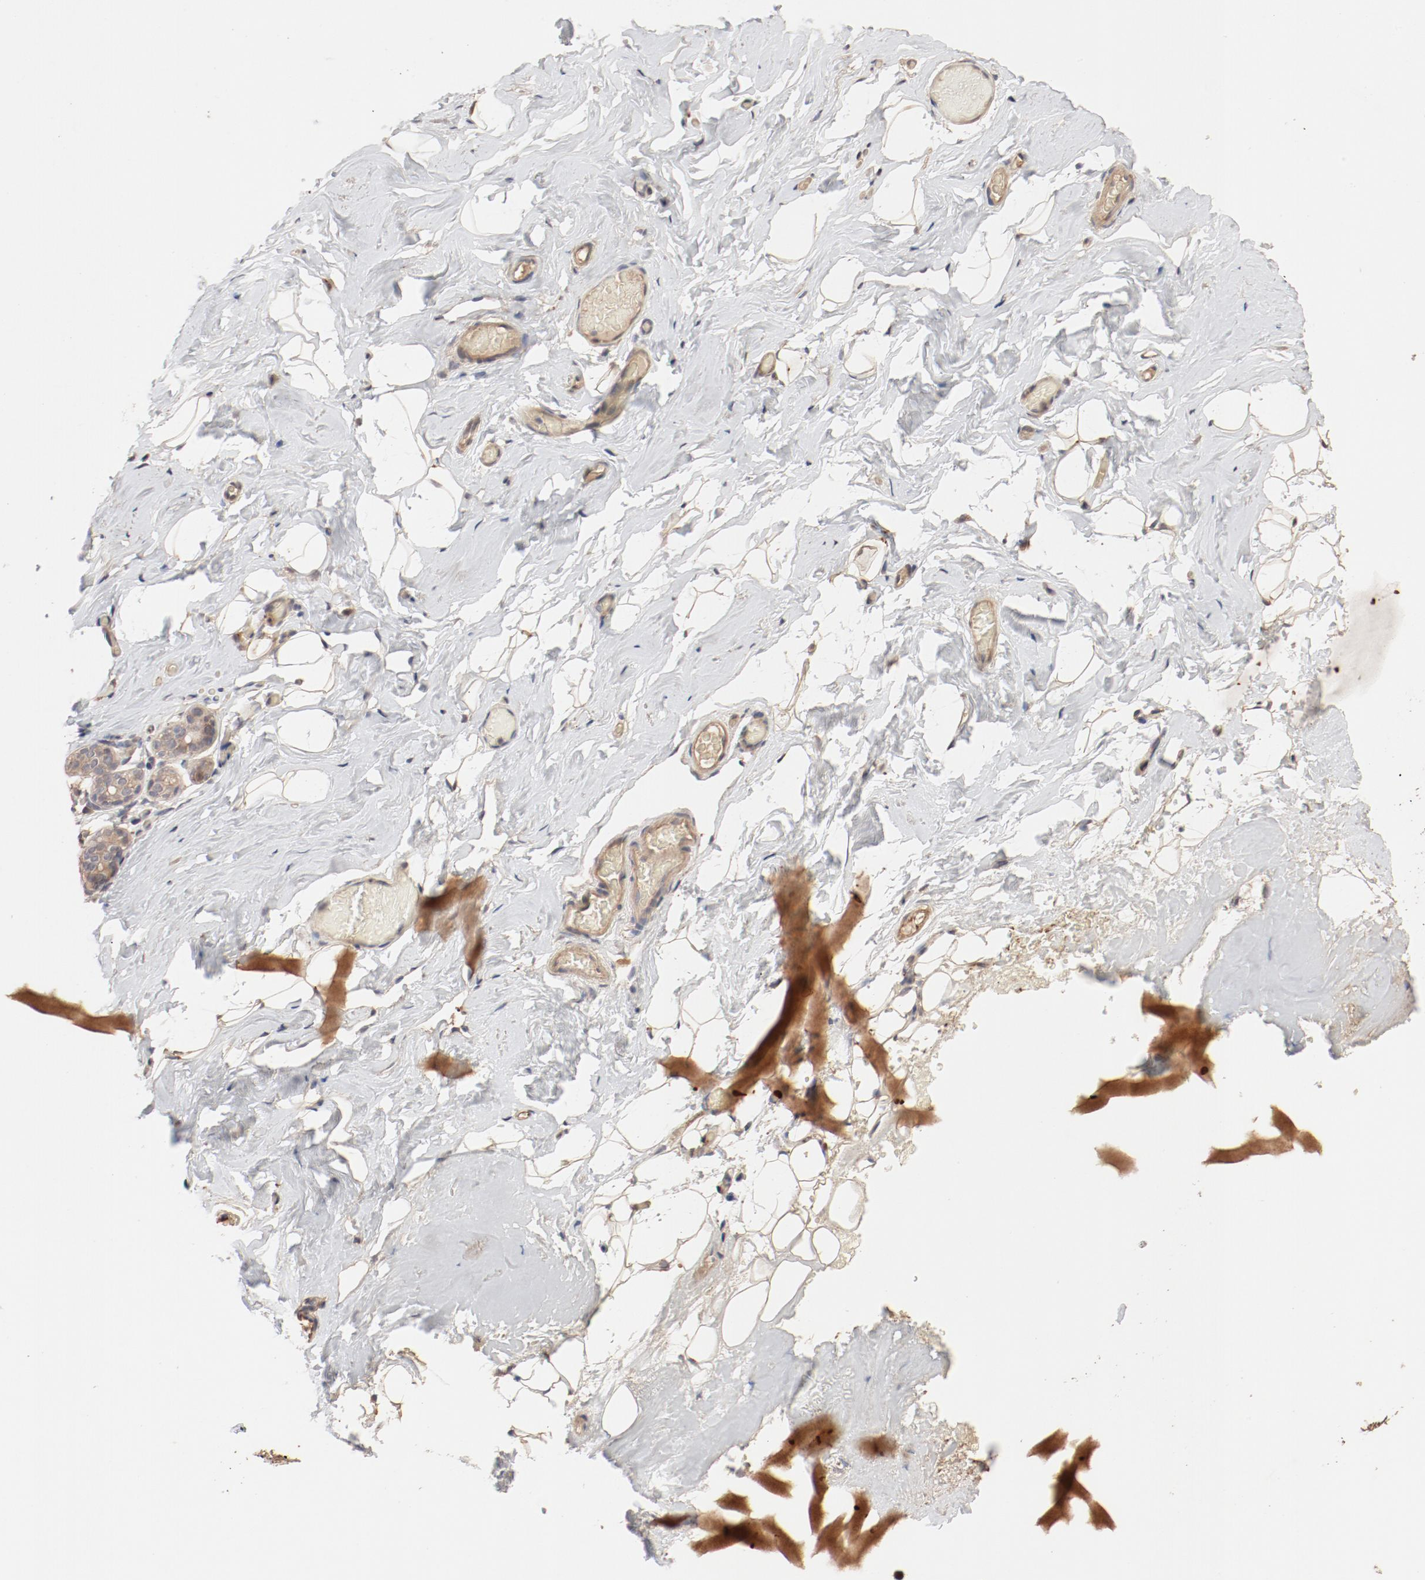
{"staining": {"intensity": "weak", "quantity": ">75%", "location": "cytoplasmic/membranous"}, "tissue": "breast", "cell_type": "Adipocytes", "image_type": "normal", "snomed": [{"axis": "morphology", "description": "Normal tissue, NOS"}, {"axis": "topography", "description": "Breast"}, {"axis": "topography", "description": "Soft tissue"}], "caption": "Breast stained for a protein reveals weak cytoplasmic/membranous positivity in adipocytes. The protein of interest is stained brown, and the nuclei are stained in blue (DAB (3,3'-diaminobenzidine) IHC with brightfield microscopy, high magnification).", "gene": "IL3RA", "patient": {"sex": "female", "age": 75}}